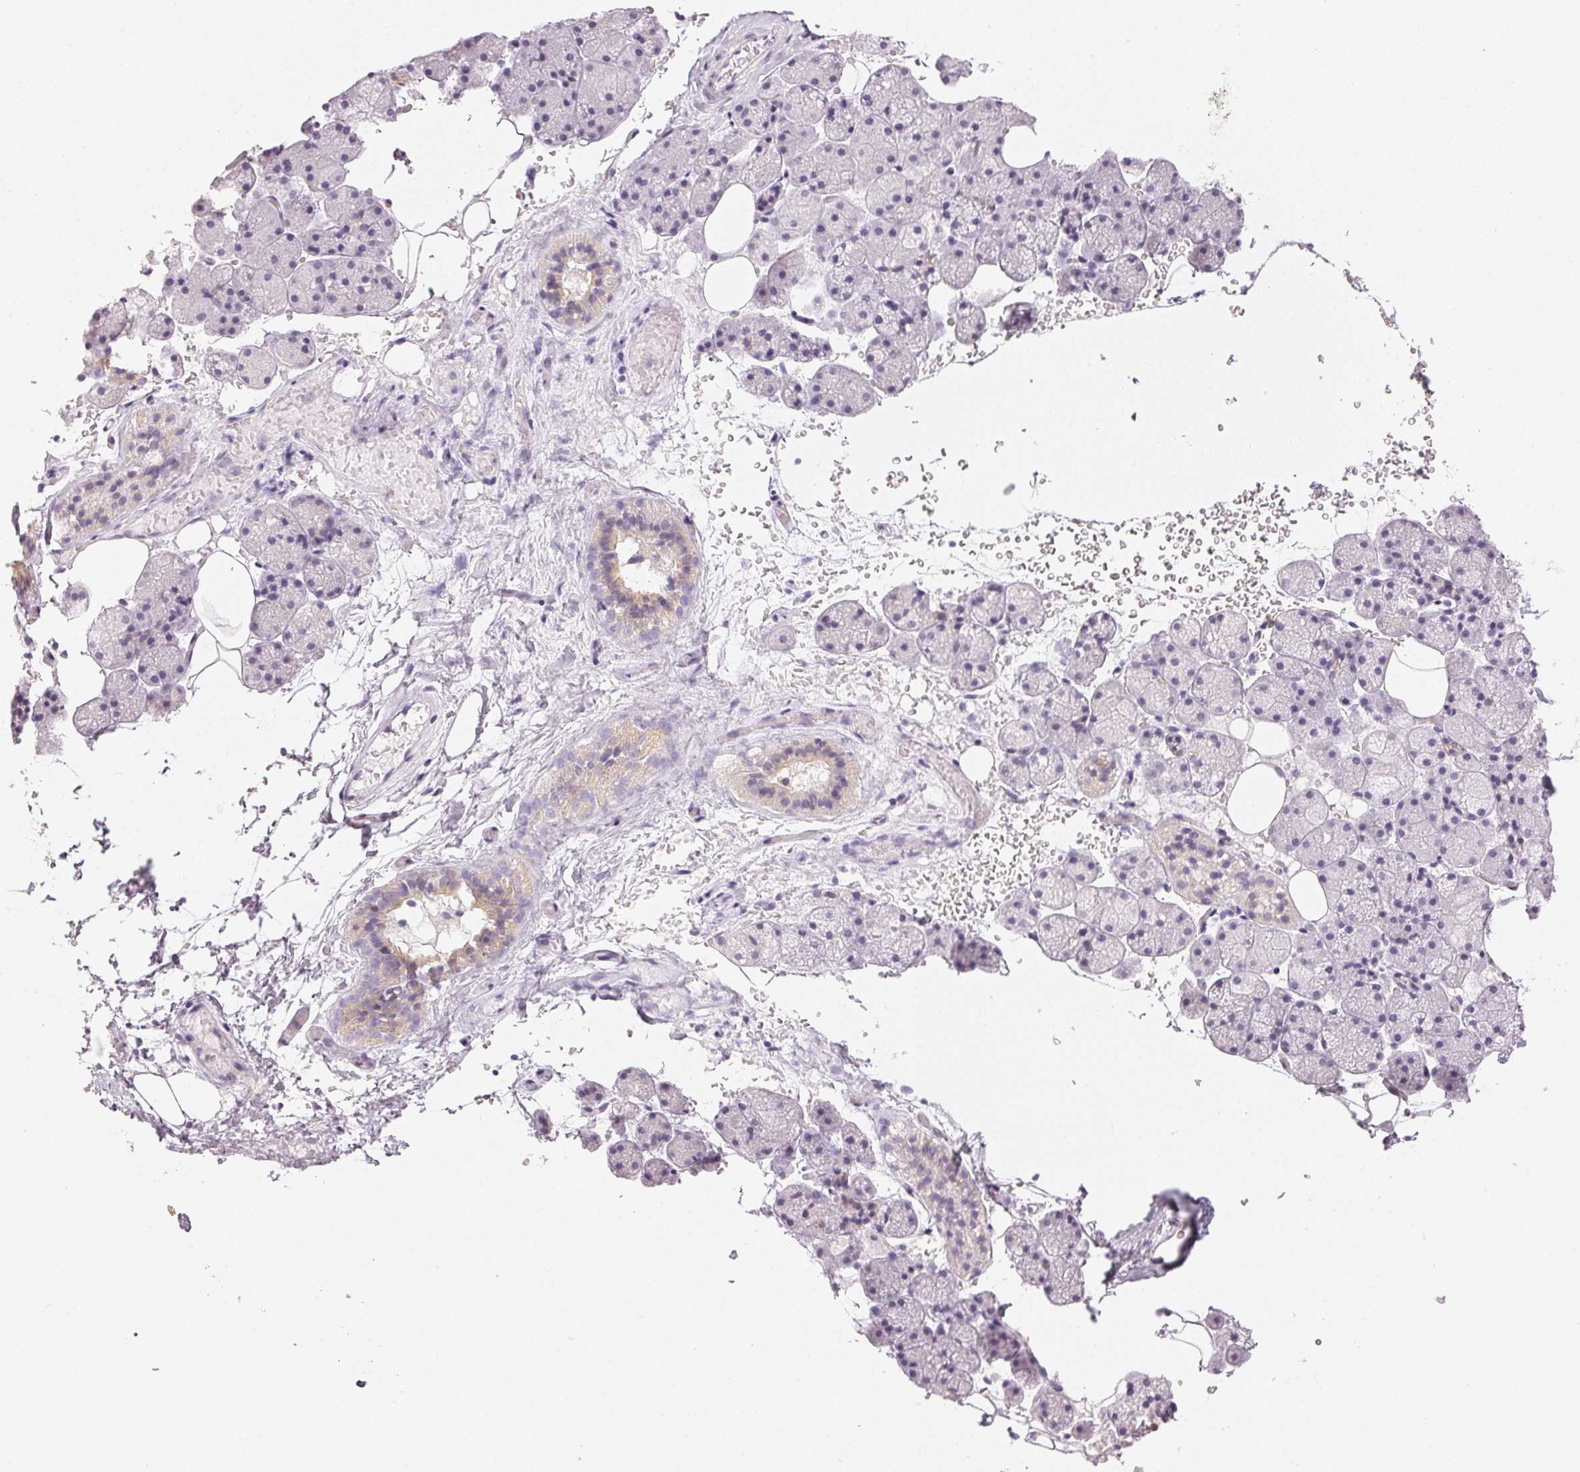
{"staining": {"intensity": "weak", "quantity": "25%-75%", "location": "cytoplasmic/membranous"}, "tissue": "salivary gland", "cell_type": "Glandular cells", "image_type": "normal", "snomed": [{"axis": "morphology", "description": "Normal tissue, NOS"}, {"axis": "topography", "description": "Salivary gland"}, {"axis": "topography", "description": "Peripheral nerve tissue"}], "caption": "Immunohistochemical staining of benign salivary gland shows 25%-75% levels of weak cytoplasmic/membranous protein expression in about 25%-75% of glandular cells.", "gene": "LVRN", "patient": {"sex": "male", "age": 38}}